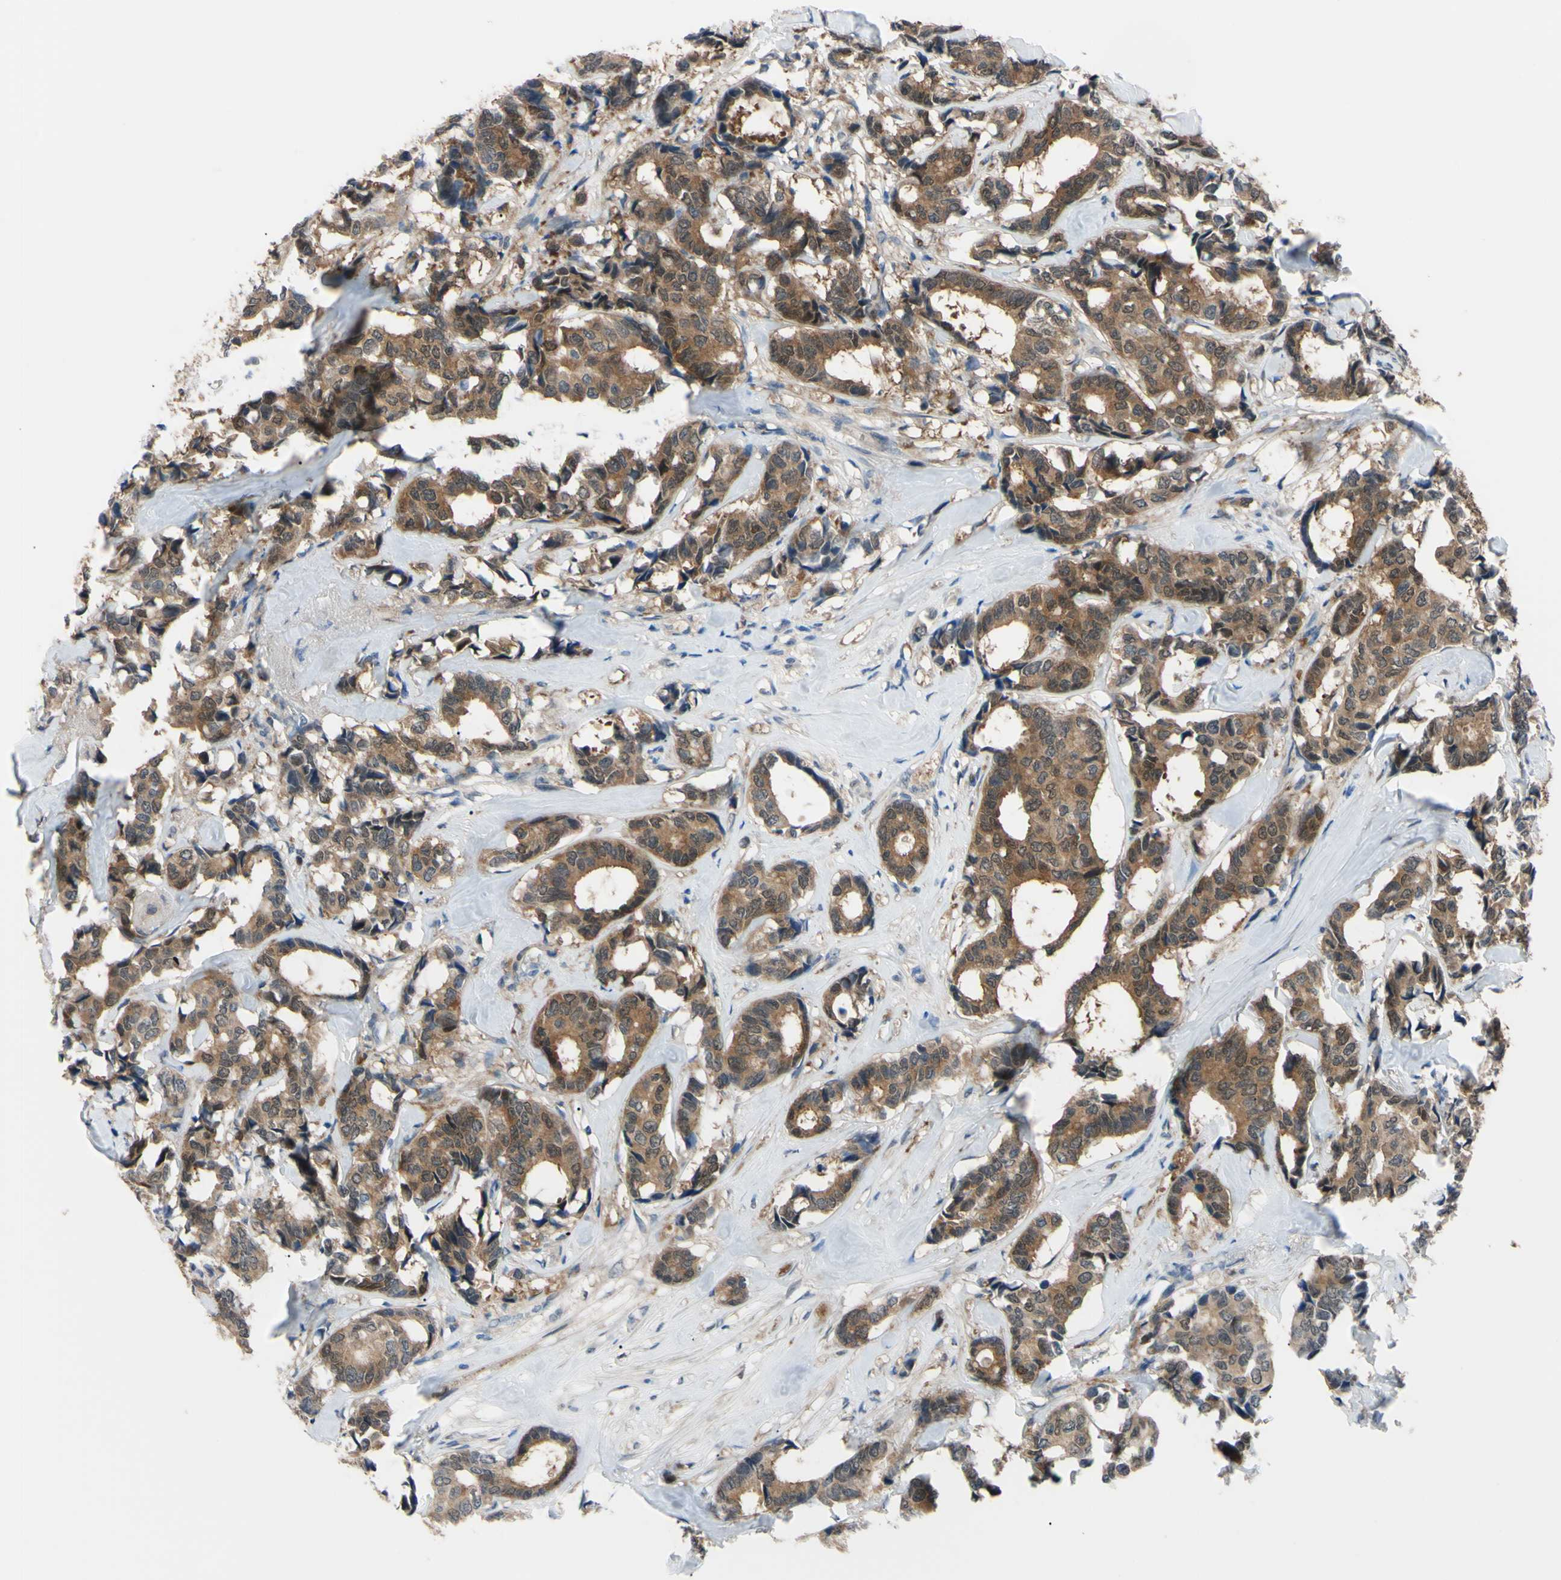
{"staining": {"intensity": "moderate", "quantity": ">75%", "location": "cytoplasmic/membranous"}, "tissue": "breast cancer", "cell_type": "Tumor cells", "image_type": "cancer", "snomed": [{"axis": "morphology", "description": "Duct carcinoma"}, {"axis": "topography", "description": "Breast"}], "caption": "A medium amount of moderate cytoplasmic/membranous staining is present in about >75% of tumor cells in breast infiltrating ductal carcinoma tissue.", "gene": "NOL3", "patient": {"sex": "female", "age": 87}}